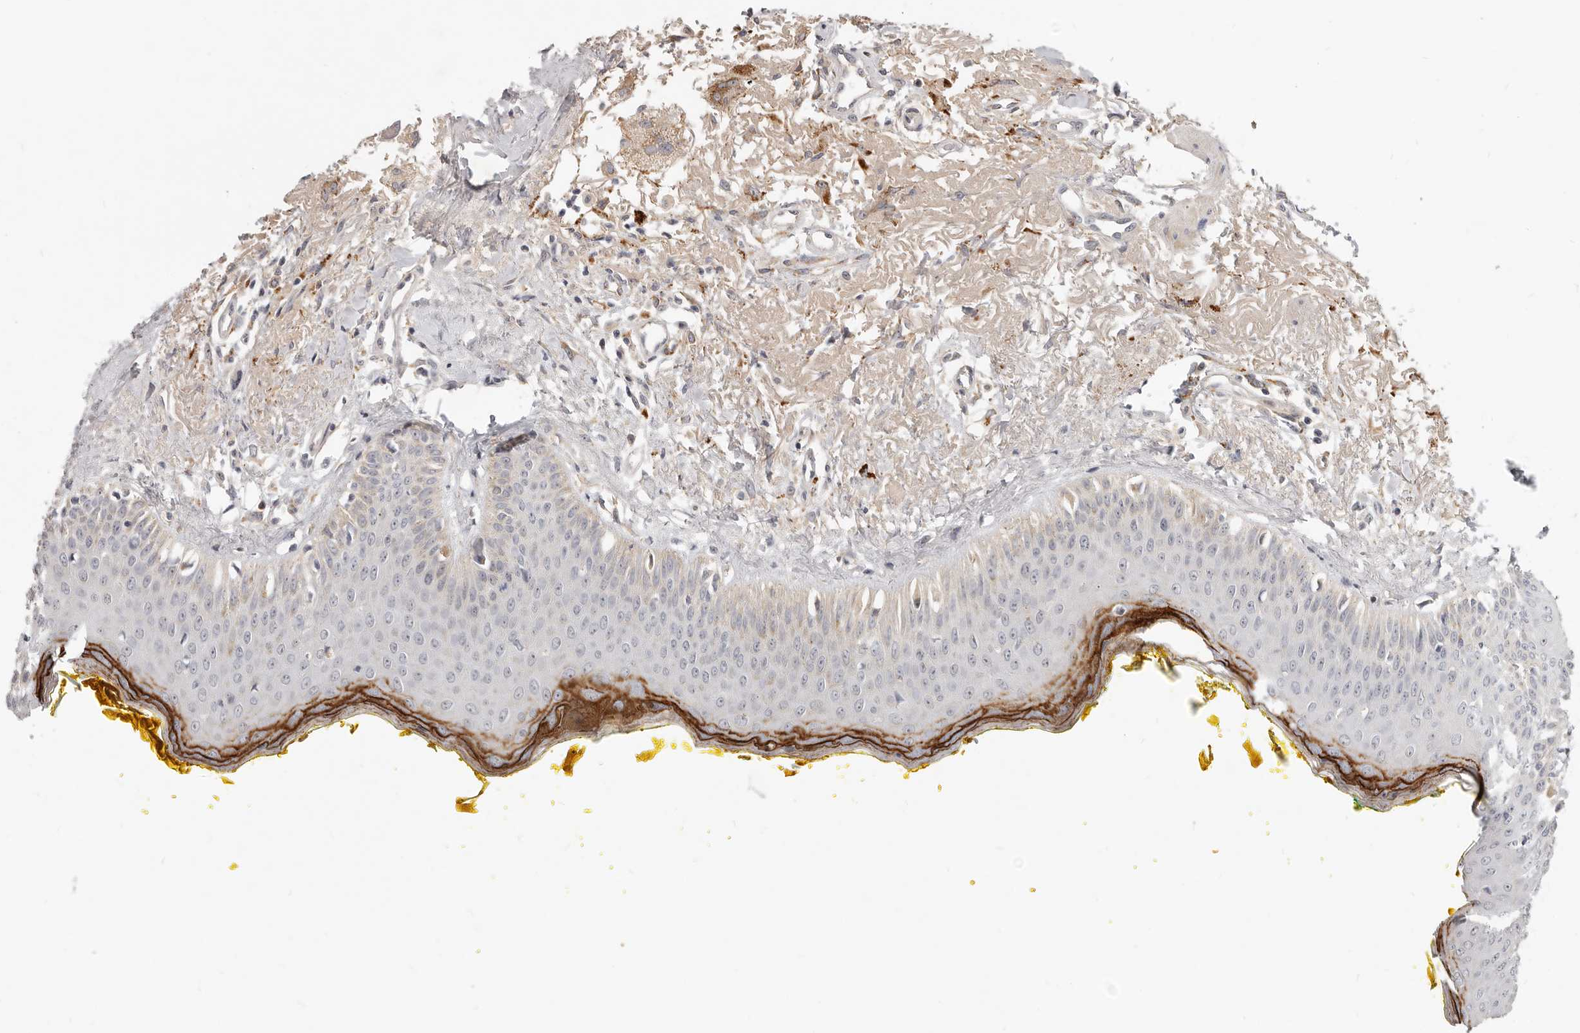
{"staining": {"intensity": "strong", "quantity": "<25%", "location": "cytoplasmic/membranous"}, "tissue": "oral mucosa", "cell_type": "Squamous epithelial cells", "image_type": "normal", "snomed": [{"axis": "morphology", "description": "Normal tissue, NOS"}, {"axis": "topography", "description": "Oral tissue"}], "caption": "A medium amount of strong cytoplasmic/membranous staining is present in approximately <25% of squamous epithelial cells in unremarkable oral mucosa.", "gene": "MICALL2", "patient": {"sex": "female", "age": 70}}